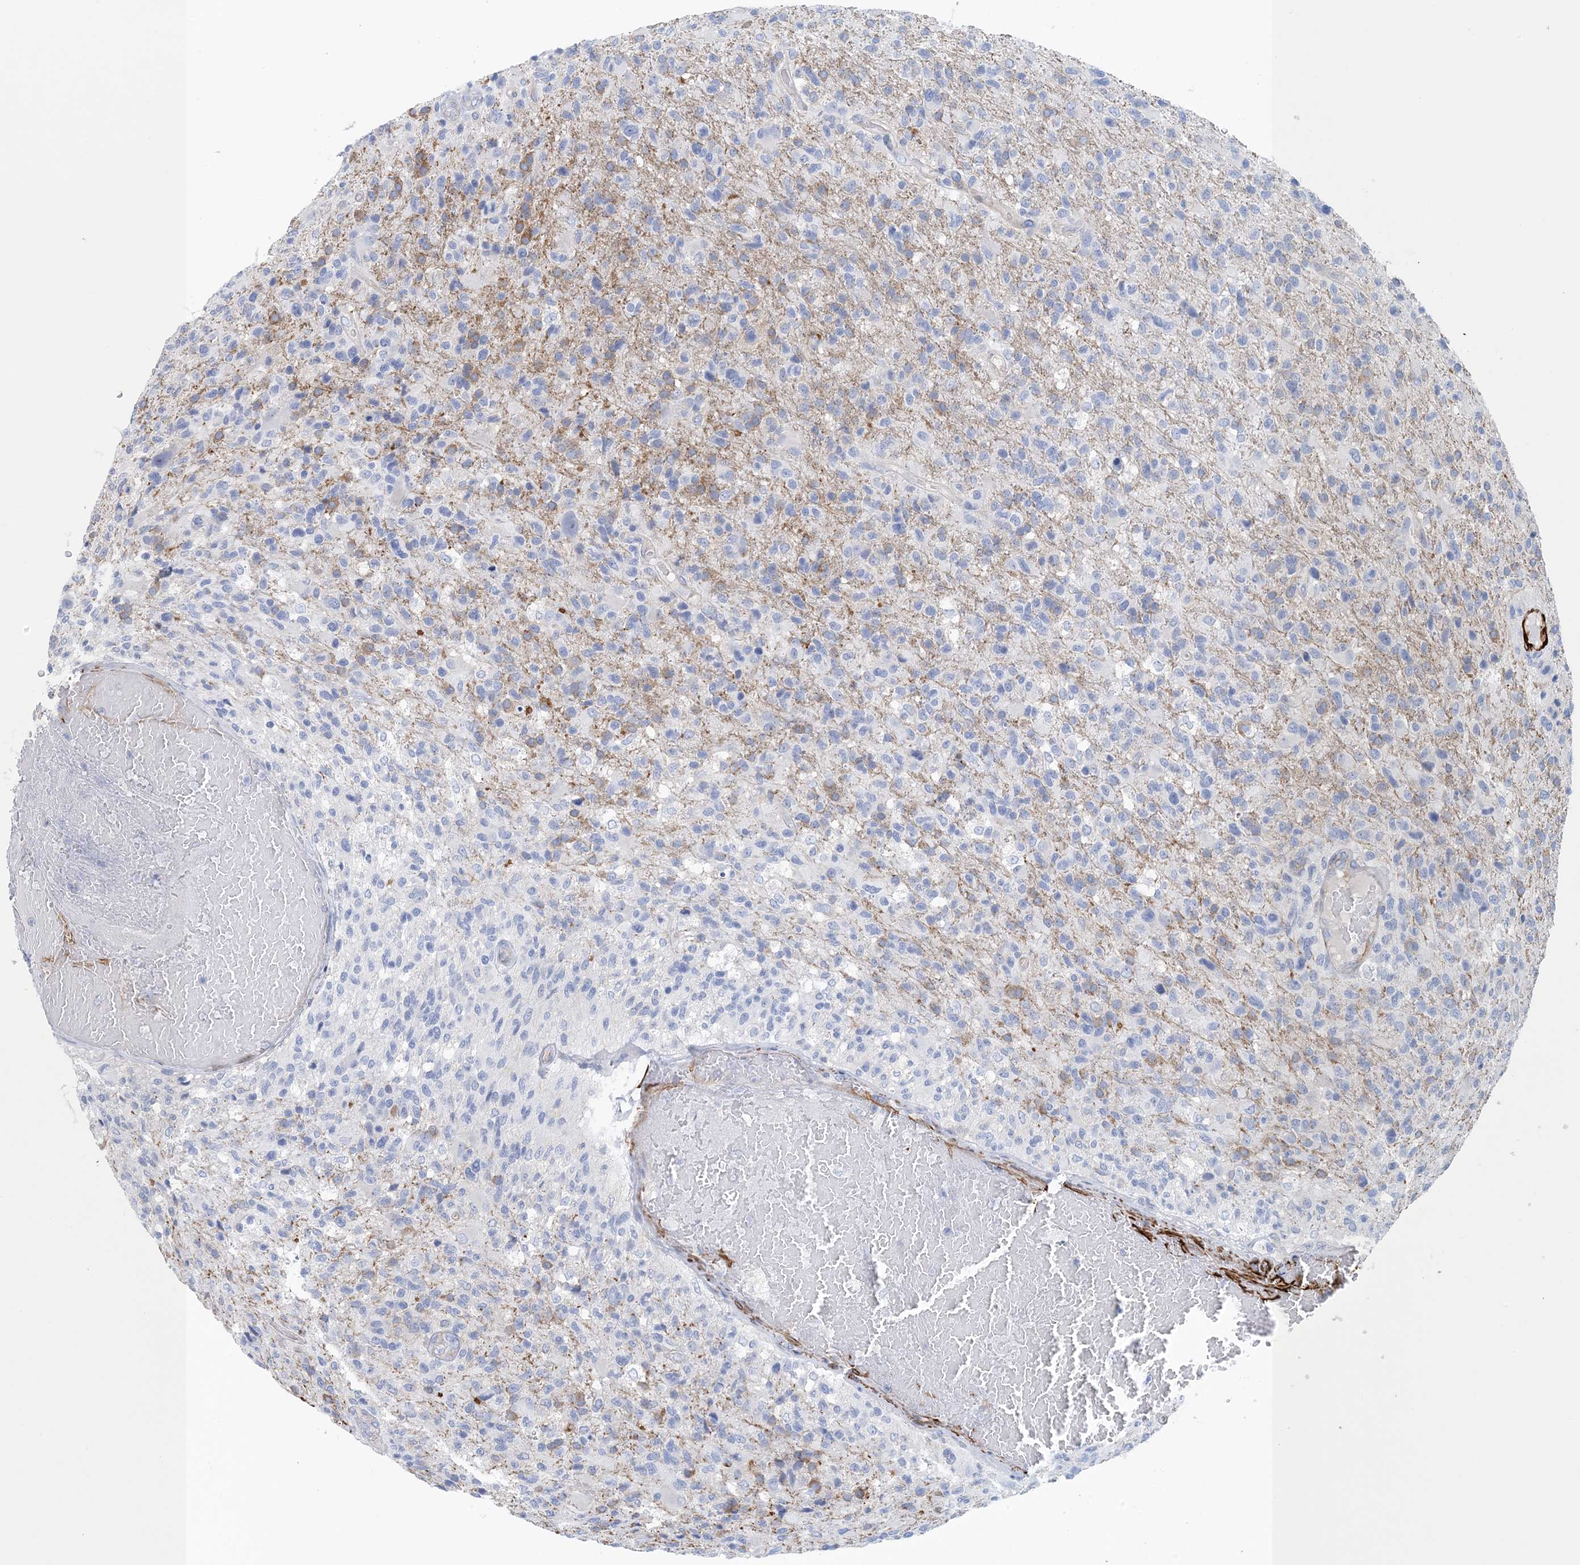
{"staining": {"intensity": "negative", "quantity": "none", "location": "none"}, "tissue": "glioma", "cell_type": "Tumor cells", "image_type": "cancer", "snomed": [{"axis": "morphology", "description": "Glioma, malignant, High grade"}, {"axis": "topography", "description": "Brain"}], "caption": "High-grade glioma (malignant) was stained to show a protein in brown. There is no significant positivity in tumor cells.", "gene": "SHANK1", "patient": {"sex": "male", "age": 72}}